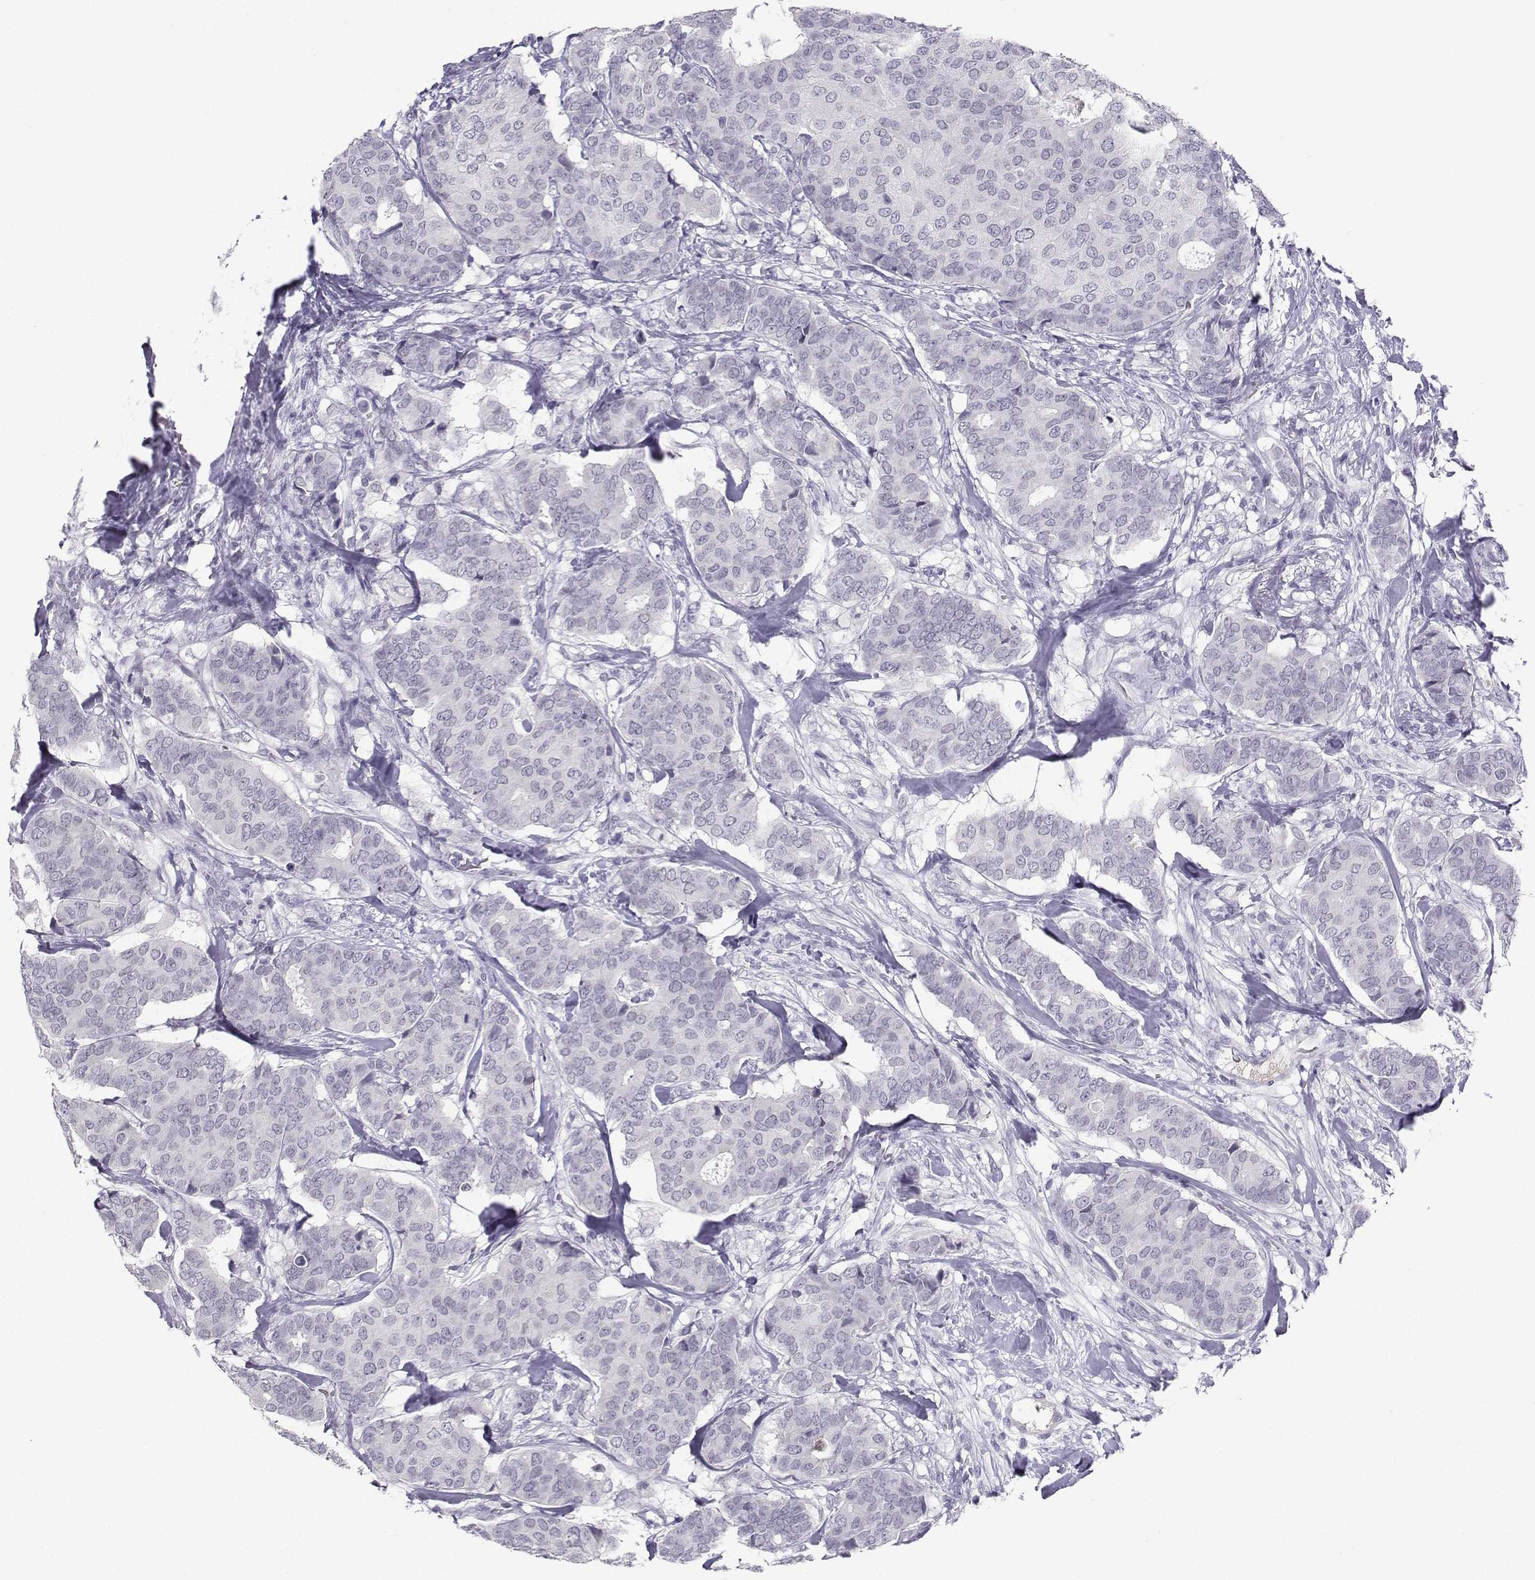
{"staining": {"intensity": "negative", "quantity": "none", "location": "none"}, "tissue": "breast cancer", "cell_type": "Tumor cells", "image_type": "cancer", "snomed": [{"axis": "morphology", "description": "Duct carcinoma"}, {"axis": "topography", "description": "Breast"}], "caption": "Tumor cells are negative for brown protein staining in breast infiltrating ductal carcinoma. Brightfield microscopy of immunohistochemistry (IHC) stained with DAB (3,3'-diaminobenzidine) (brown) and hematoxylin (blue), captured at high magnification.", "gene": "LHX1", "patient": {"sex": "female", "age": 75}}